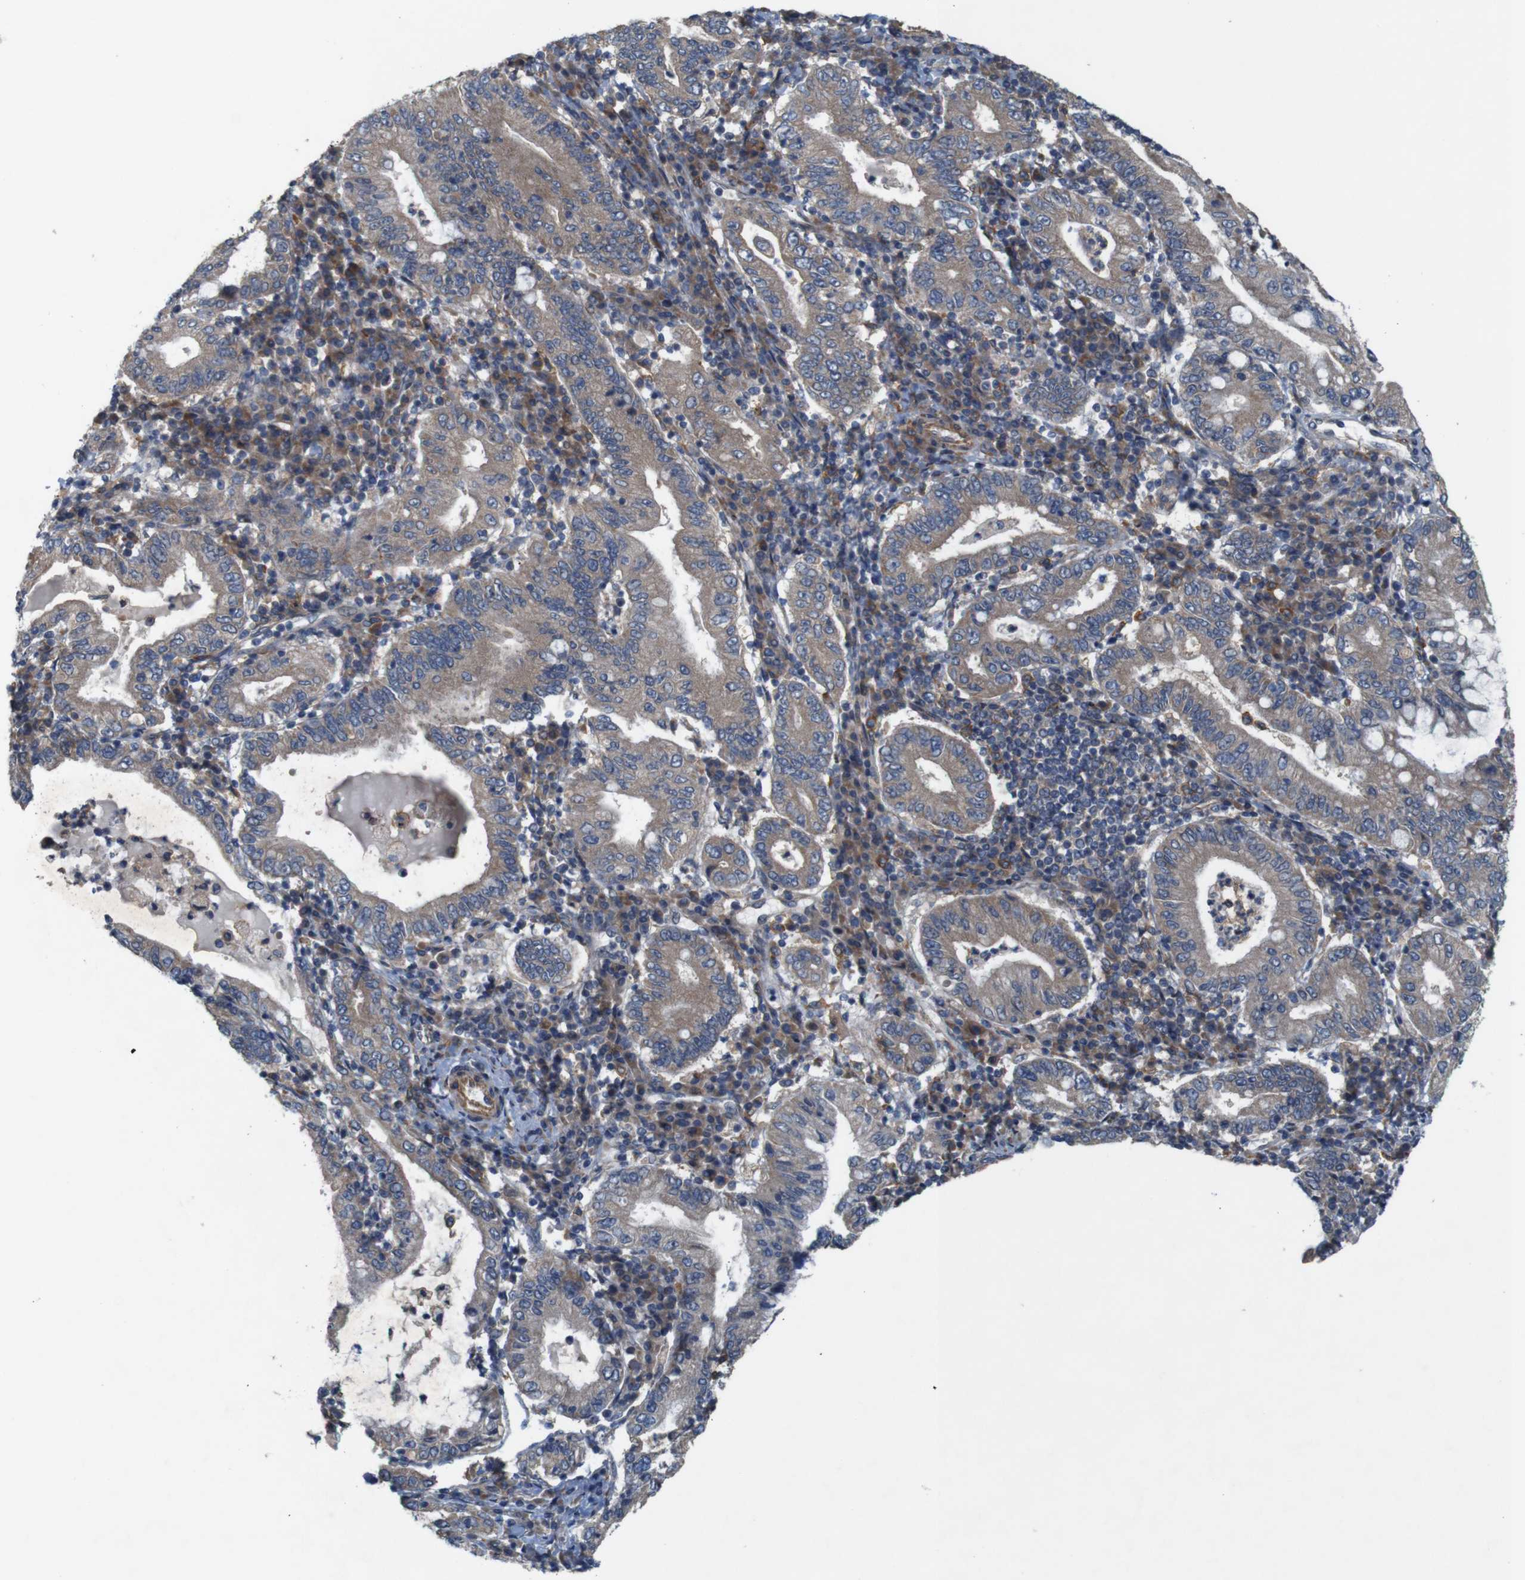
{"staining": {"intensity": "weak", "quantity": ">75%", "location": "cytoplasmic/membranous"}, "tissue": "stomach cancer", "cell_type": "Tumor cells", "image_type": "cancer", "snomed": [{"axis": "morphology", "description": "Normal tissue, NOS"}, {"axis": "morphology", "description": "Adenocarcinoma, NOS"}, {"axis": "topography", "description": "Esophagus"}, {"axis": "topography", "description": "Stomach, upper"}, {"axis": "topography", "description": "Peripheral nerve tissue"}], "caption": "Tumor cells demonstrate low levels of weak cytoplasmic/membranous staining in approximately >75% of cells in stomach adenocarcinoma.", "gene": "SIGLEC8", "patient": {"sex": "male", "age": 62}}